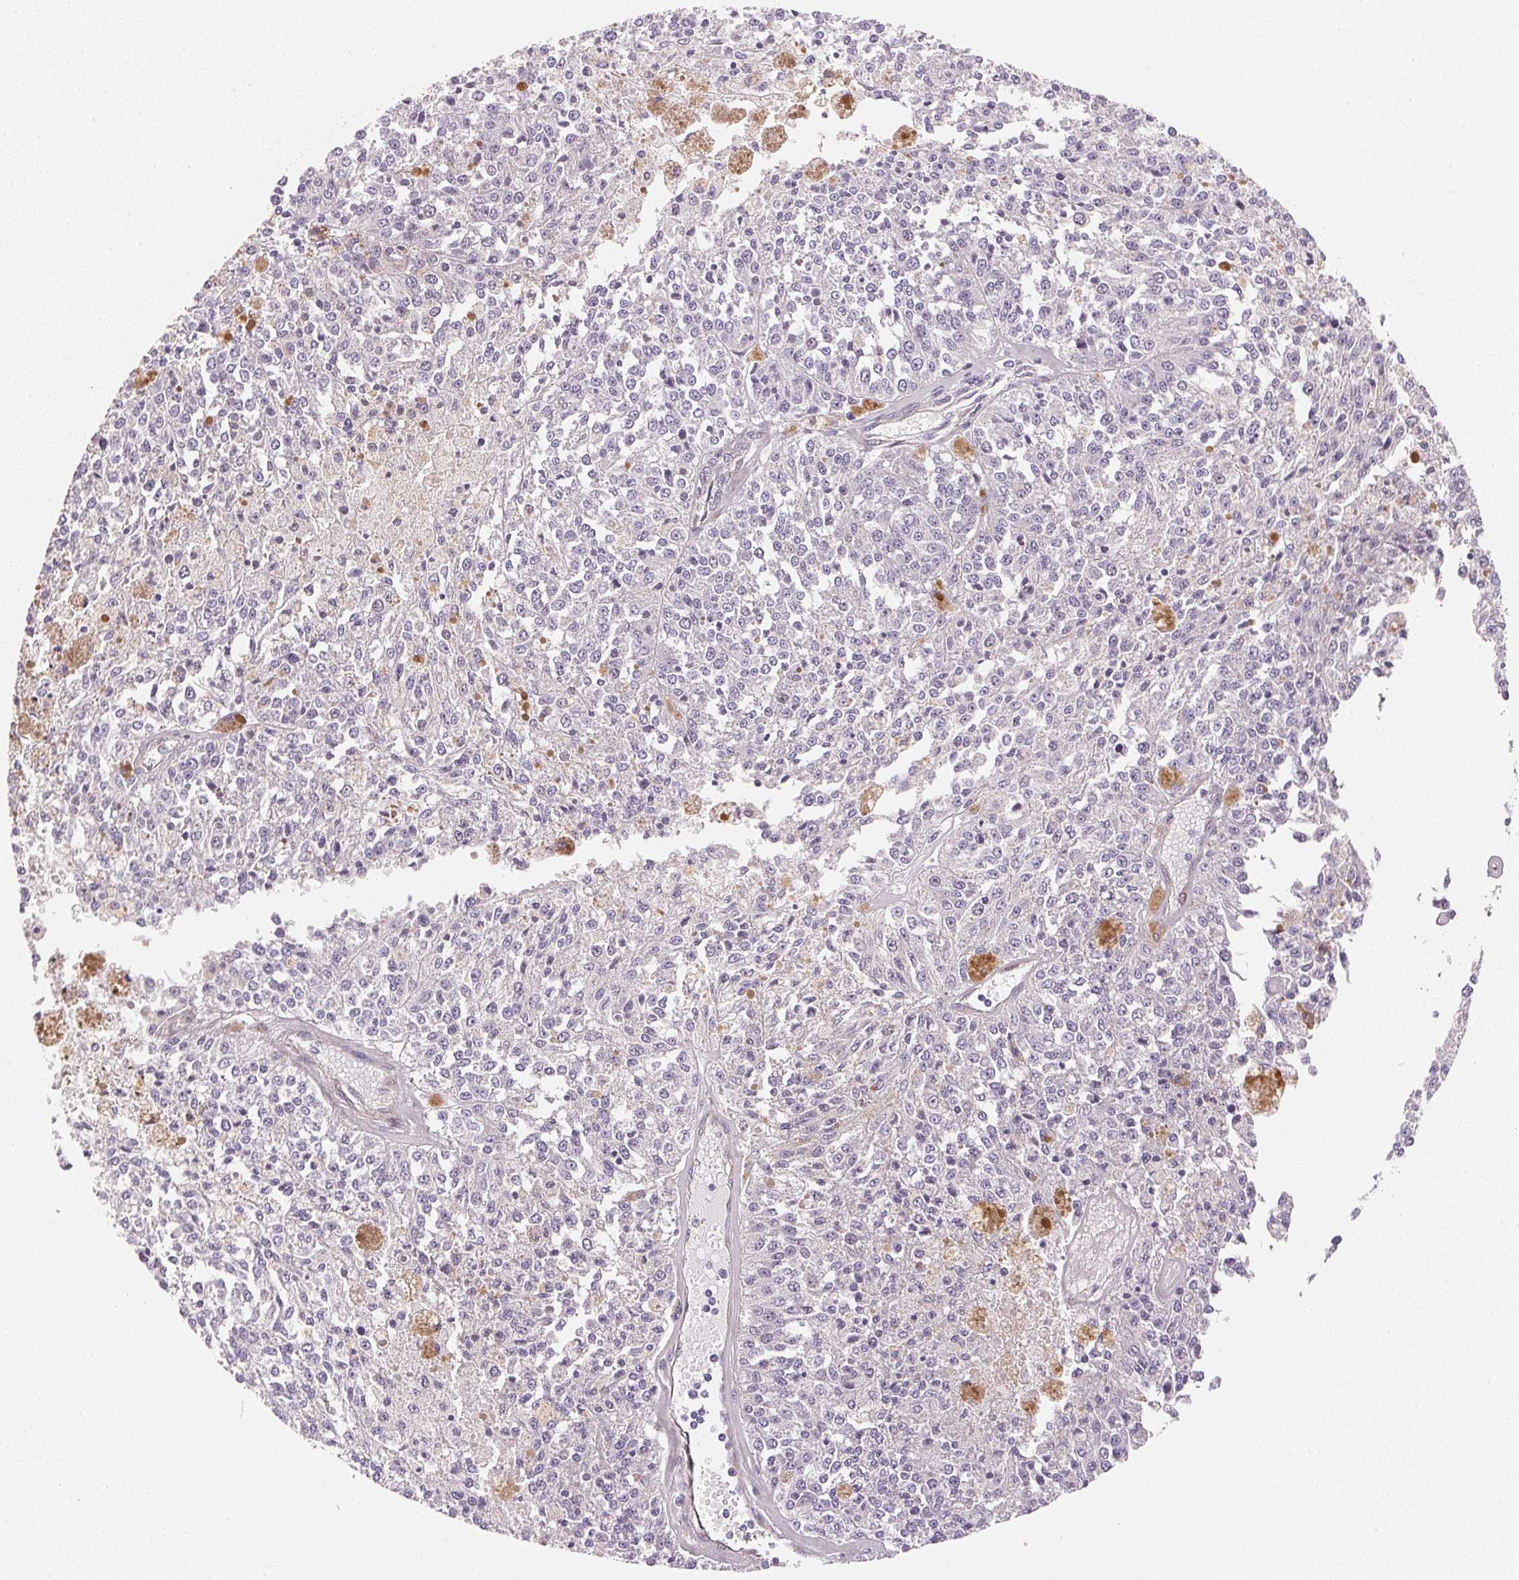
{"staining": {"intensity": "negative", "quantity": "none", "location": "none"}, "tissue": "melanoma", "cell_type": "Tumor cells", "image_type": "cancer", "snomed": [{"axis": "morphology", "description": "Malignant melanoma, Metastatic site"}, {"axis": "topography", "description": "Lymph node"}], "caption": "Tumor cells show no significant expression in melanoma.", "gene": "SMTN", "patient": {"sex": "female", "age": 64}}